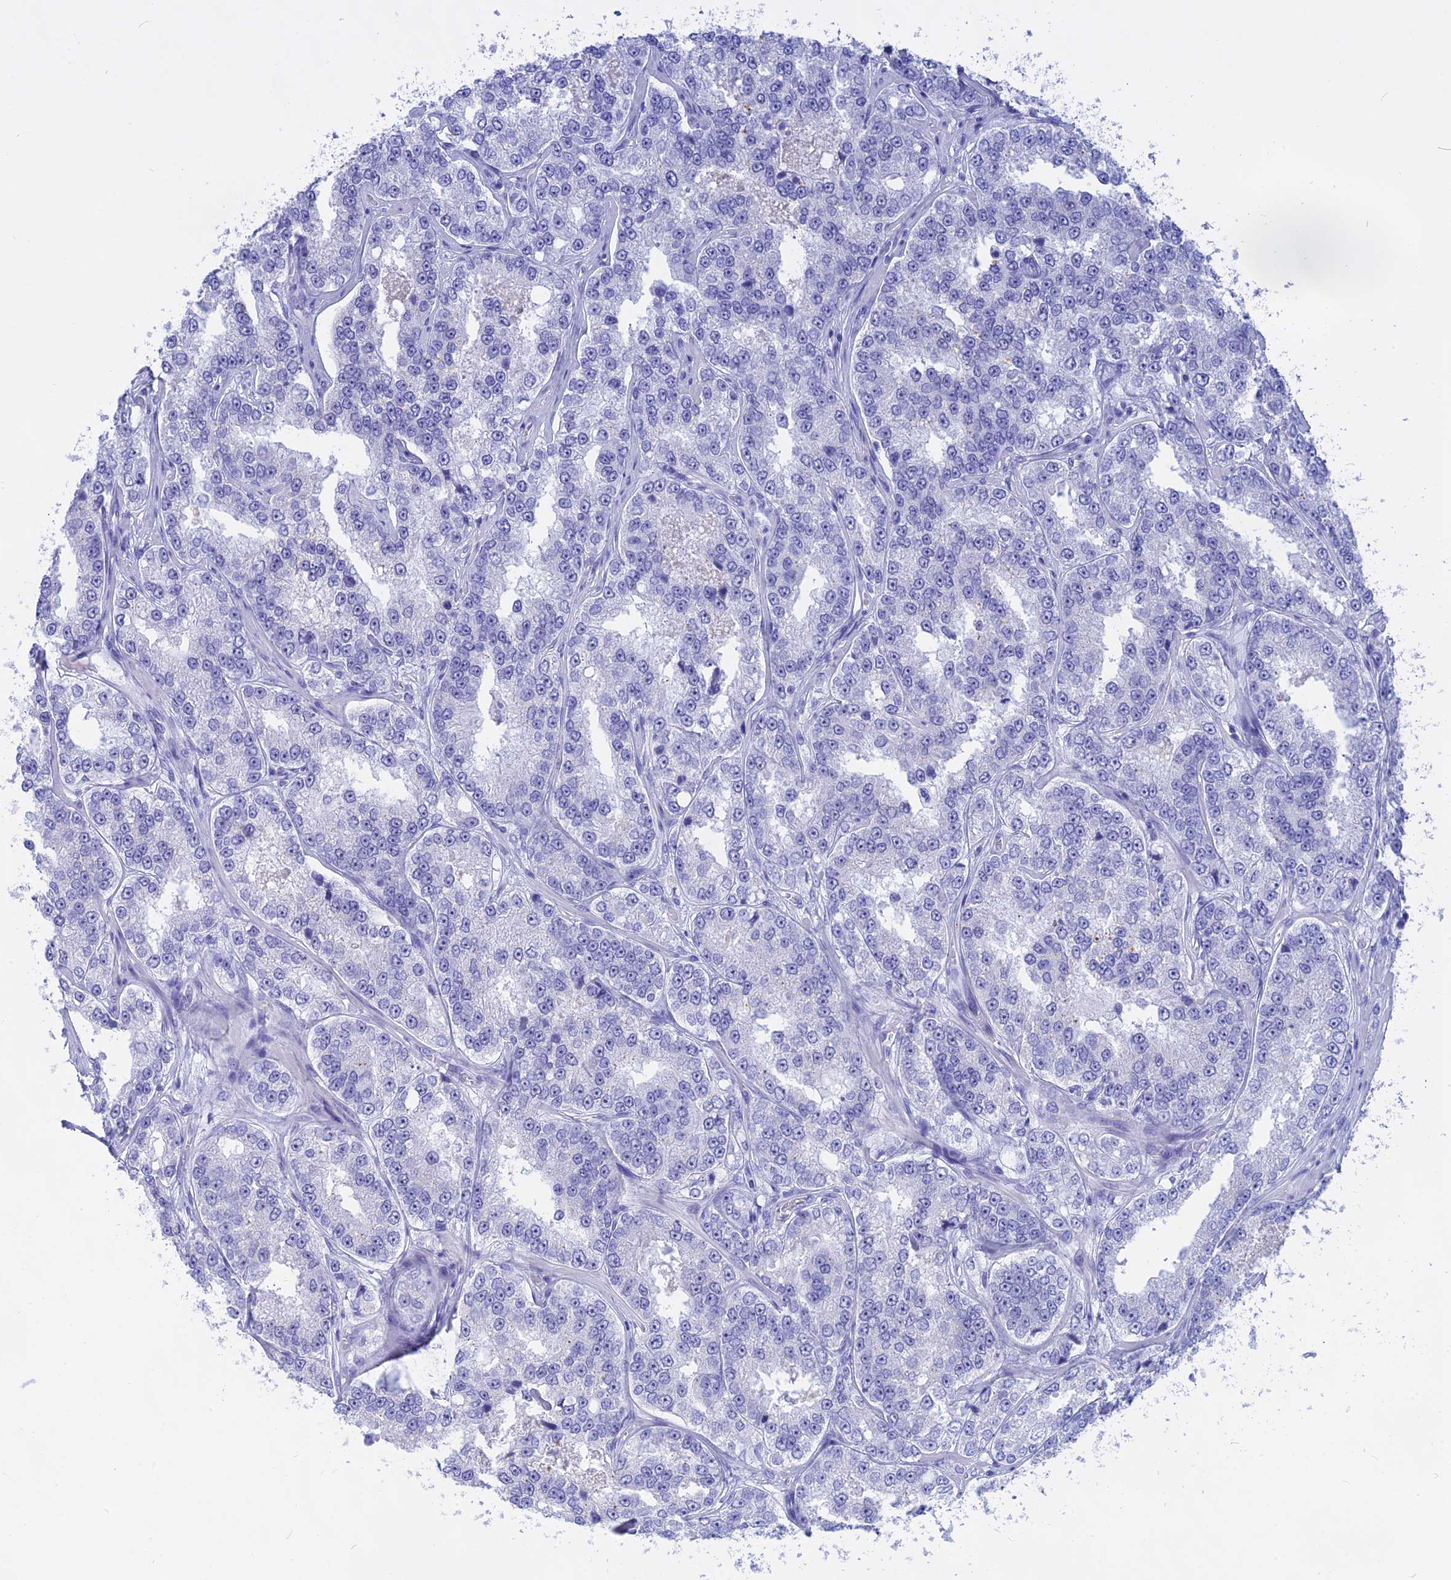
{"staining": {"intensity": "negative", "quantity": "none", "location": "none"}, "tissue": "prostate cancer", "cell_type": "Tumor cells", "image_type": "cancer", "snomed": [{"axis": "morphology", "description": "Normal tissue, NOS"}, {"axis": "morphology", "description": "Adenocarcinoma, High grade"}, {"axis": "topography", "description": "Prostate"}], "caption": "This is an IHC image of adenocarcinoma (high-grade) (prostate). There is no positivity in tumor cells.", "gene": "ISCA1", "patient": {"sex": "male", "age": 83}}